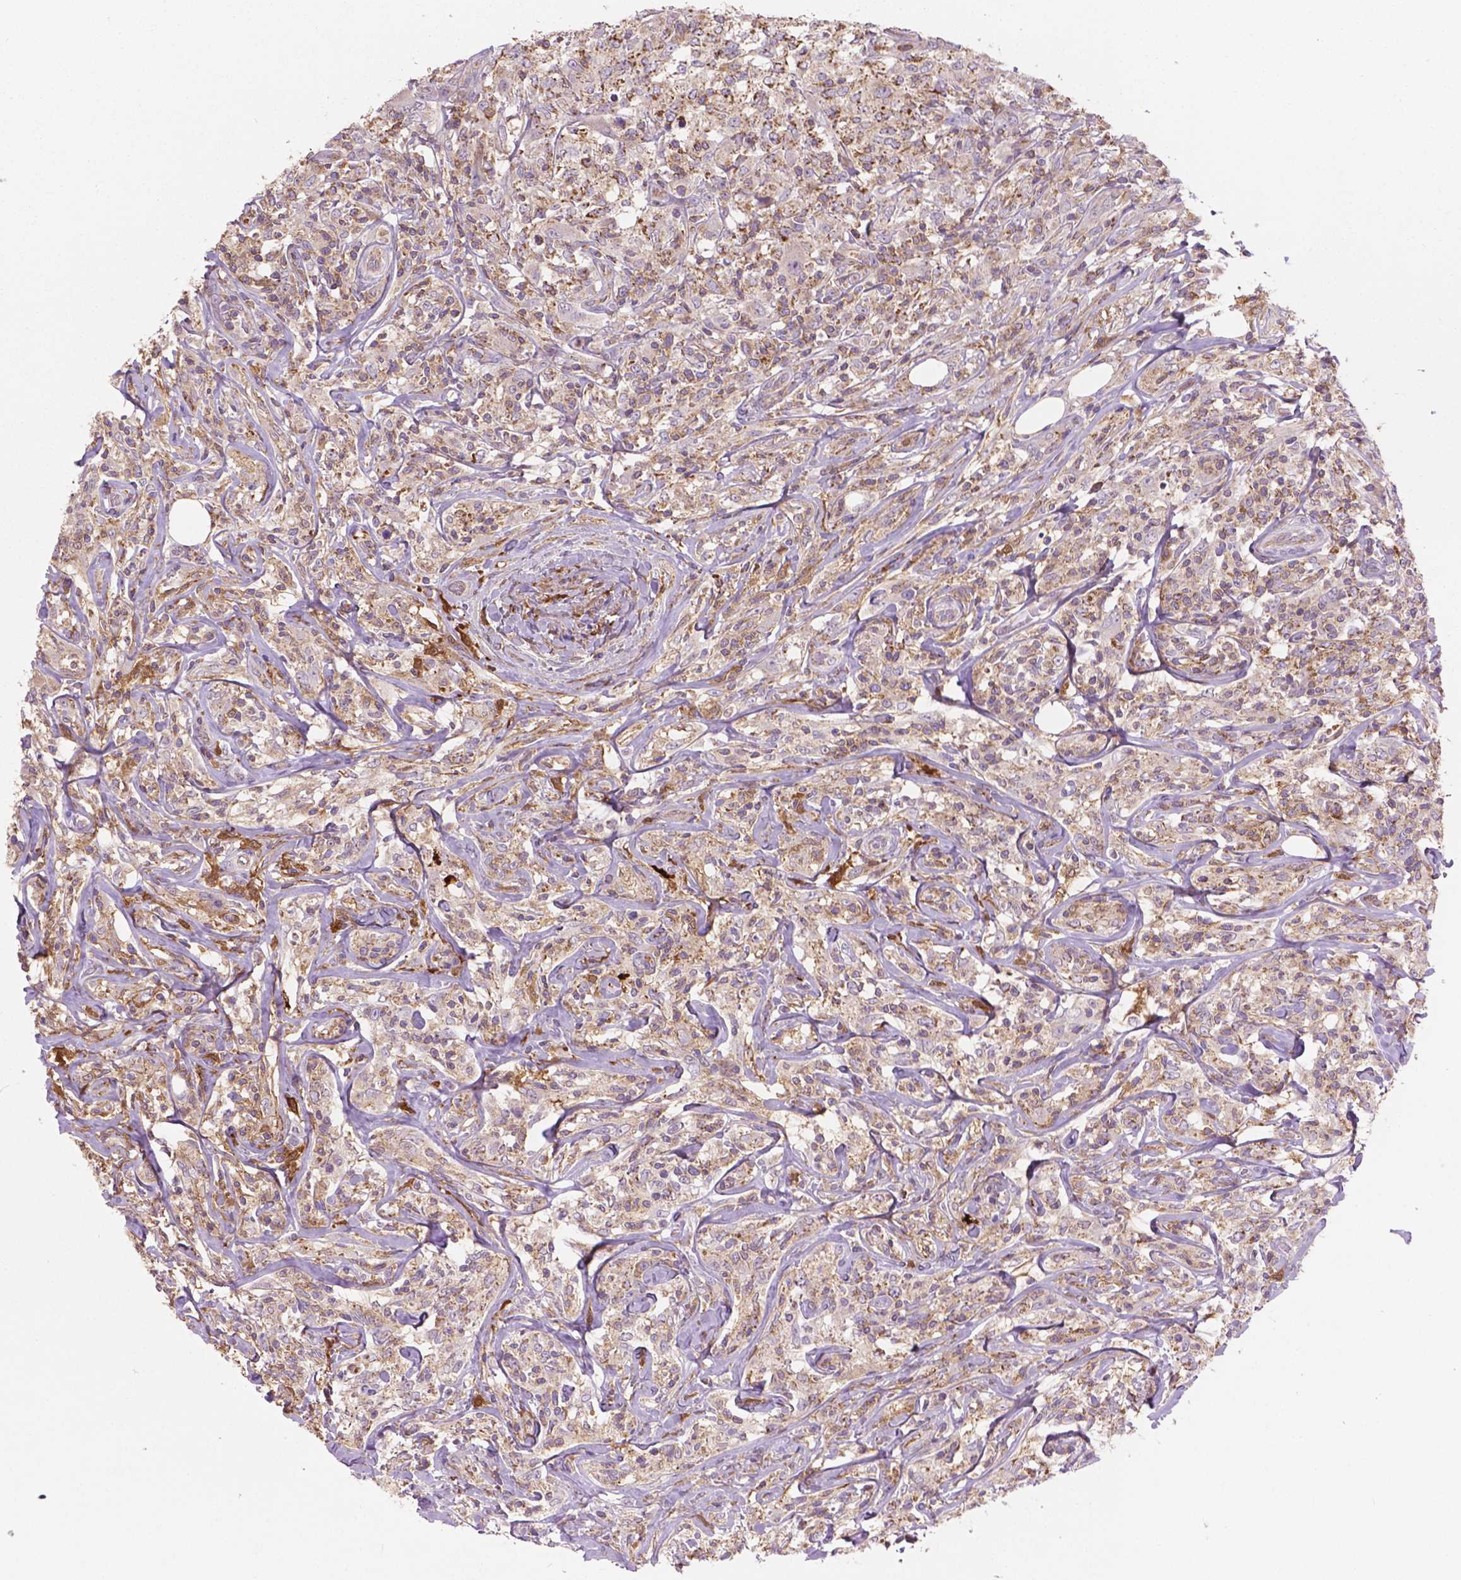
{"staining": {"intensity": "weak", "quantity": ">75%", "location": "cytoplasmic/membranous"}, "tissue": "lymphoma", "cell_type": "Tumor cells", "image_type": "cancer", "snomed": [{"axis": "morphology", "description": "Malignant lymphoma, non-Hodgkin's type, High grade"}, {"axis": "topography", "description": "Lymph node"}], "caption": "Human malignant lymphoma, non-Hodgkin's type (high-grade) stained with a protein marker demonstrates weak staining in tumor cells.", "gene": "TCAF1", "patient": {"sex": "female", "age": 84}}